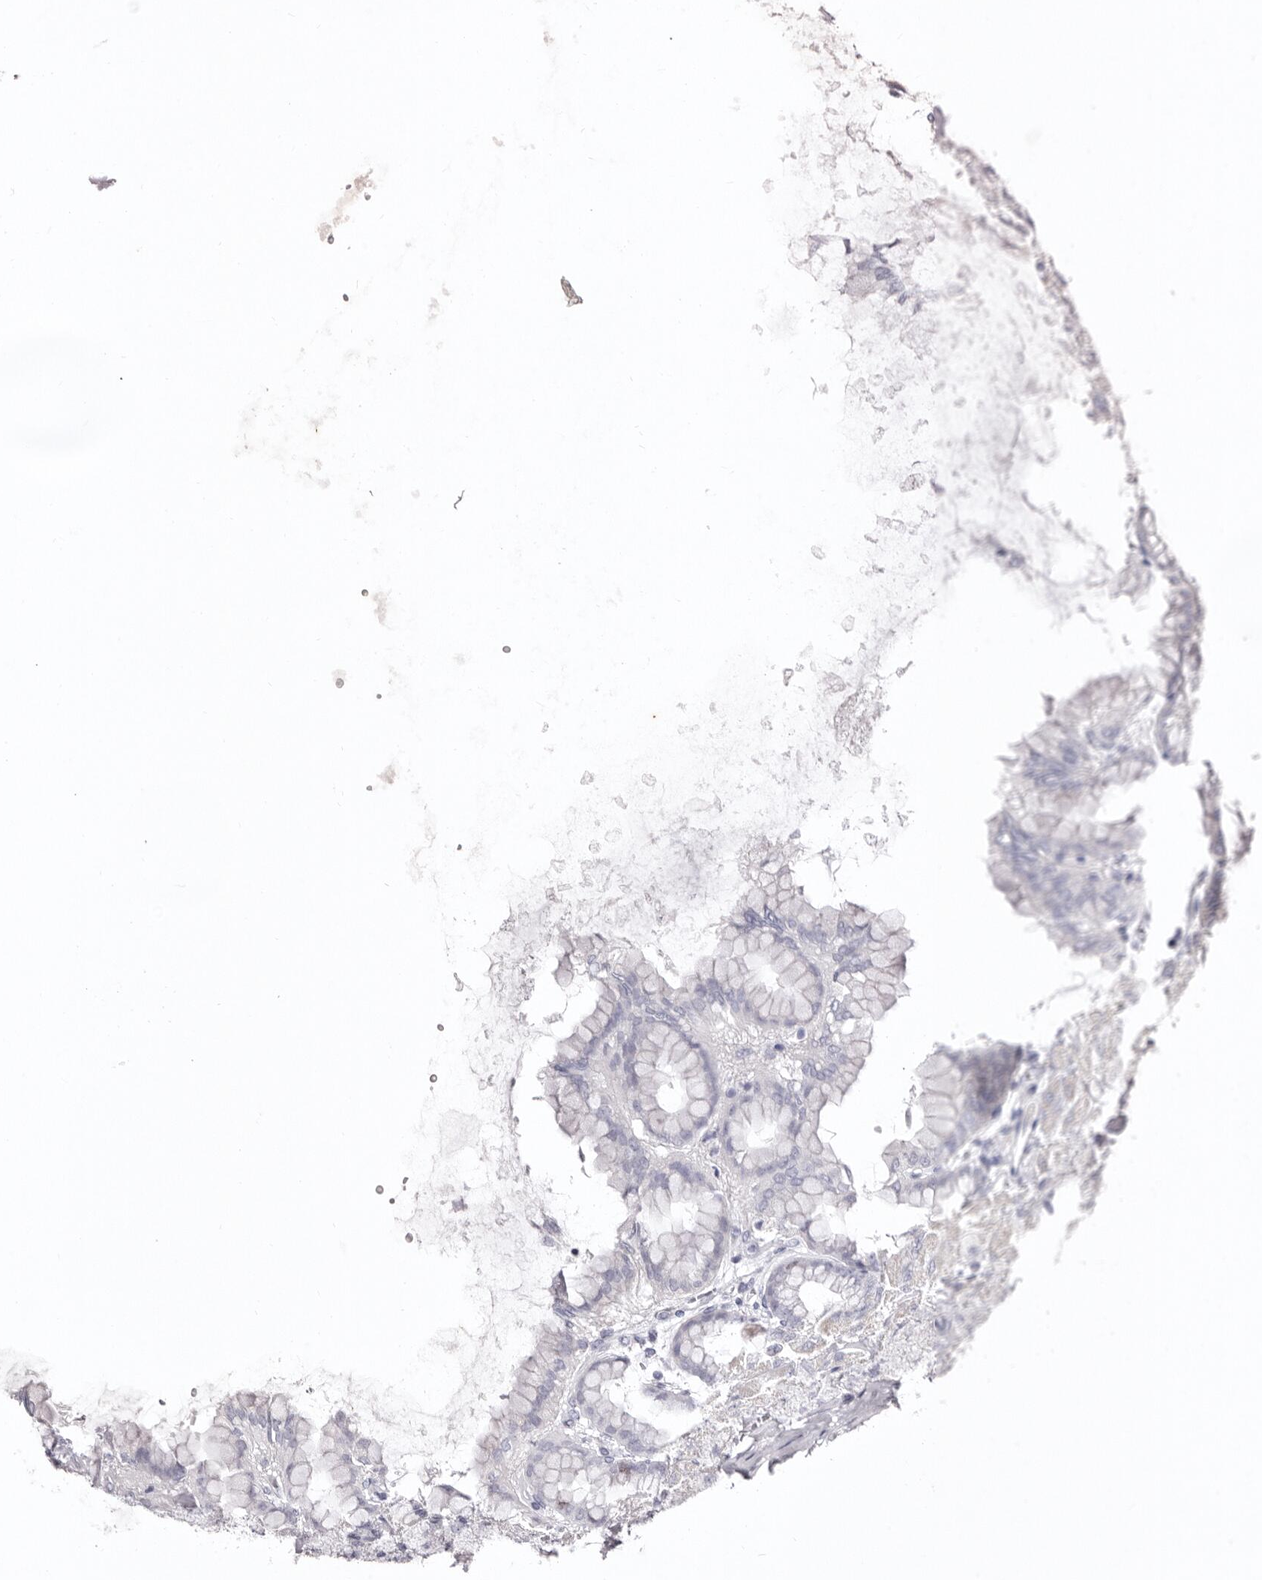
{"staining": {"intensity": "negative", "quantity": "none", "location": "none"}, "tissue": "stomach", "cell_type": "Glandular cells", "image_type": "normal", "snomed": [{"axis": "morphology", "description": "Normal tissue, NOS"}, {"axis": "topography", "description": "Stomach, upper"}], "caption": "A high-resolution micrograph shows IHC staining of benign stomach, which shows no significant expression in glandular cells.", "gene": "CDCA8", "patient": {"sex": "female", "age": 56}}